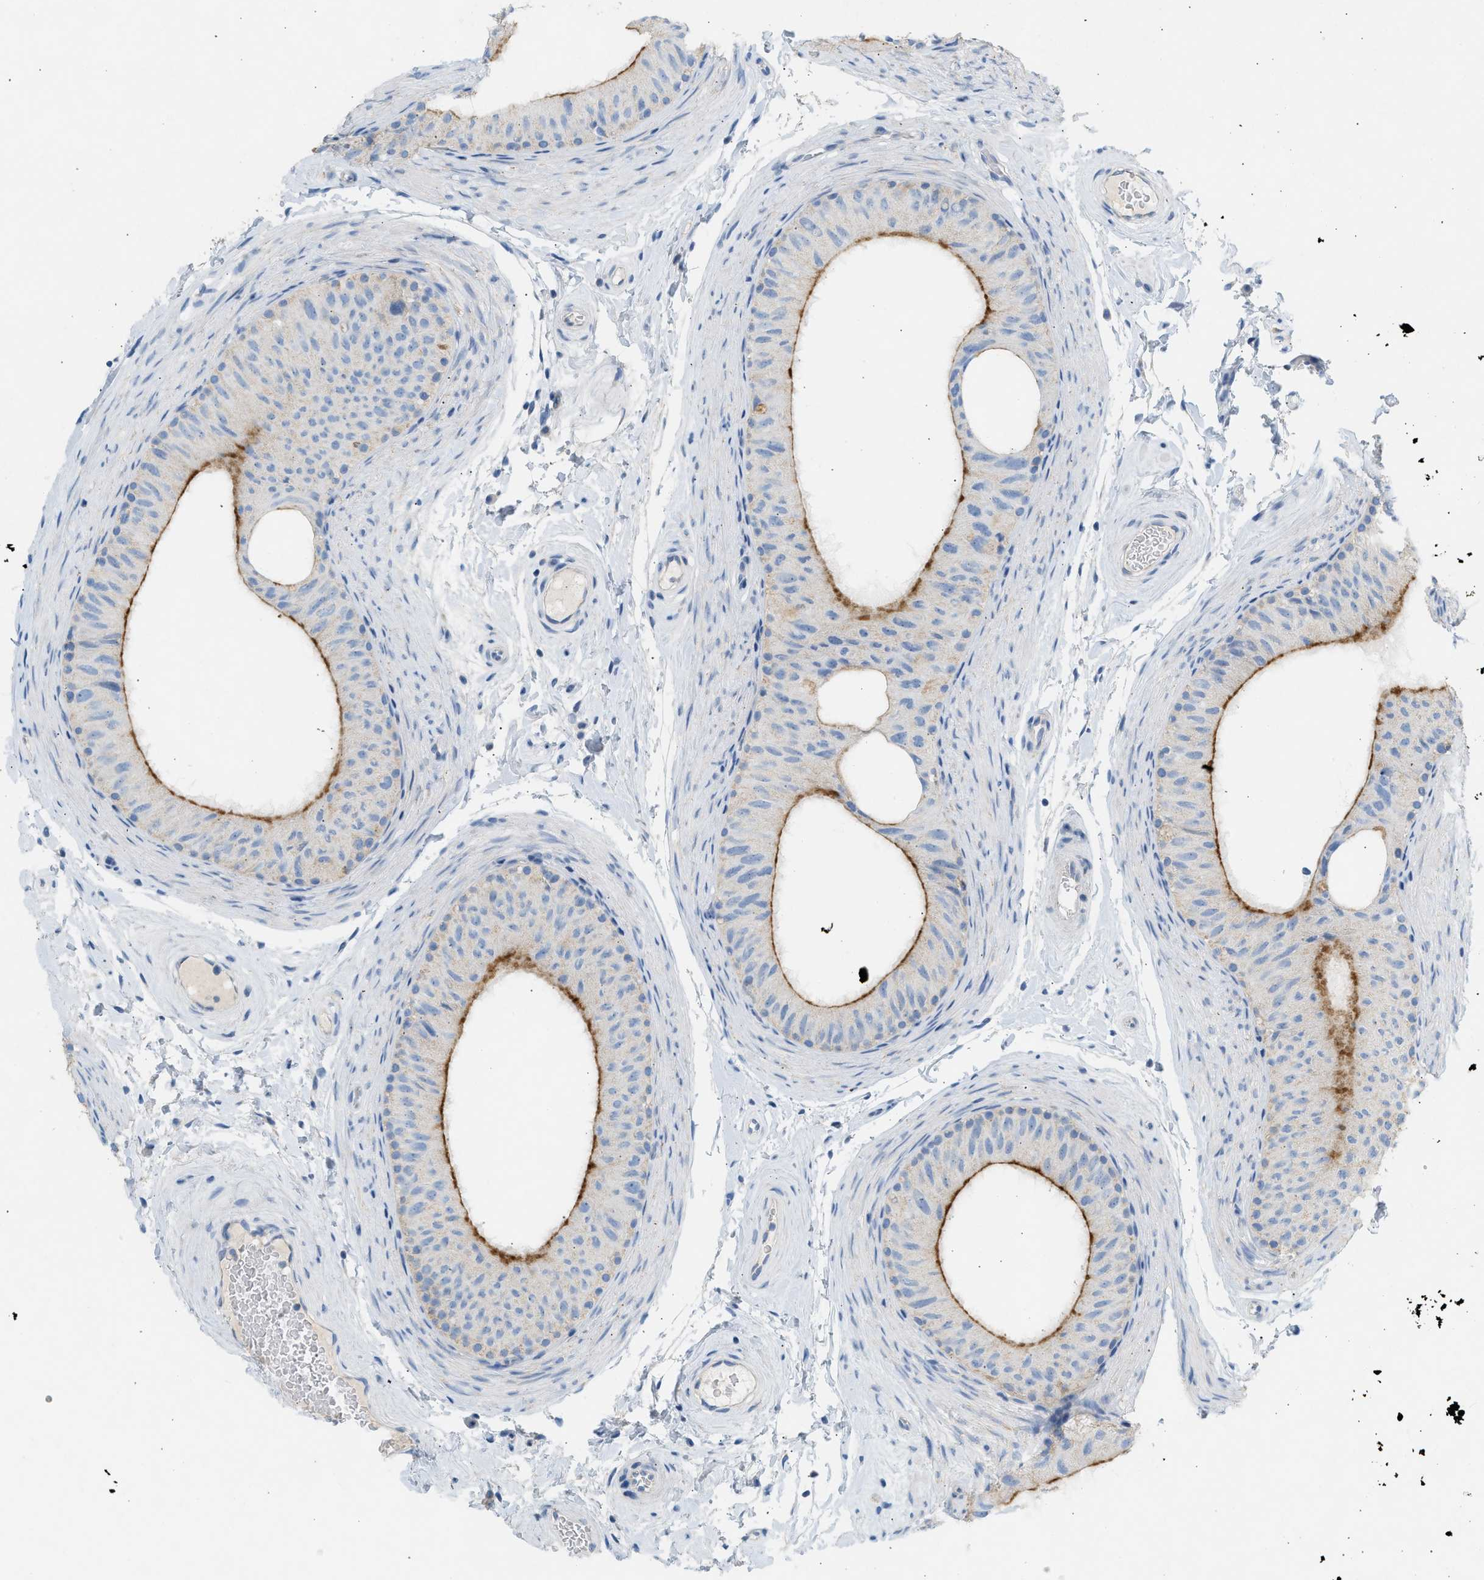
{"staining": {"intensity": "strong", "quantity": "<25%", "location": "cytoplasmic/membranous"}, "tissue": "epididymis", "cell_type": "Glandular cells", "image_type": "normal", "snomed": [{"axis": "morphology", "description": "Normal tissue, NOS"}, {"axis": "topography", "description": "Epididymis"}], "caption": "Immunohistochemical staining of unremarkable epididymis displays medium levels of strong cytoplasmic/membranous positivity in approximately <25% of glandular cells. (DAB IHC, brown staining for protein, blue staining for nuclei).", "gene": "NDUFS8", "patient": {"sex": "male", "age": 34}}